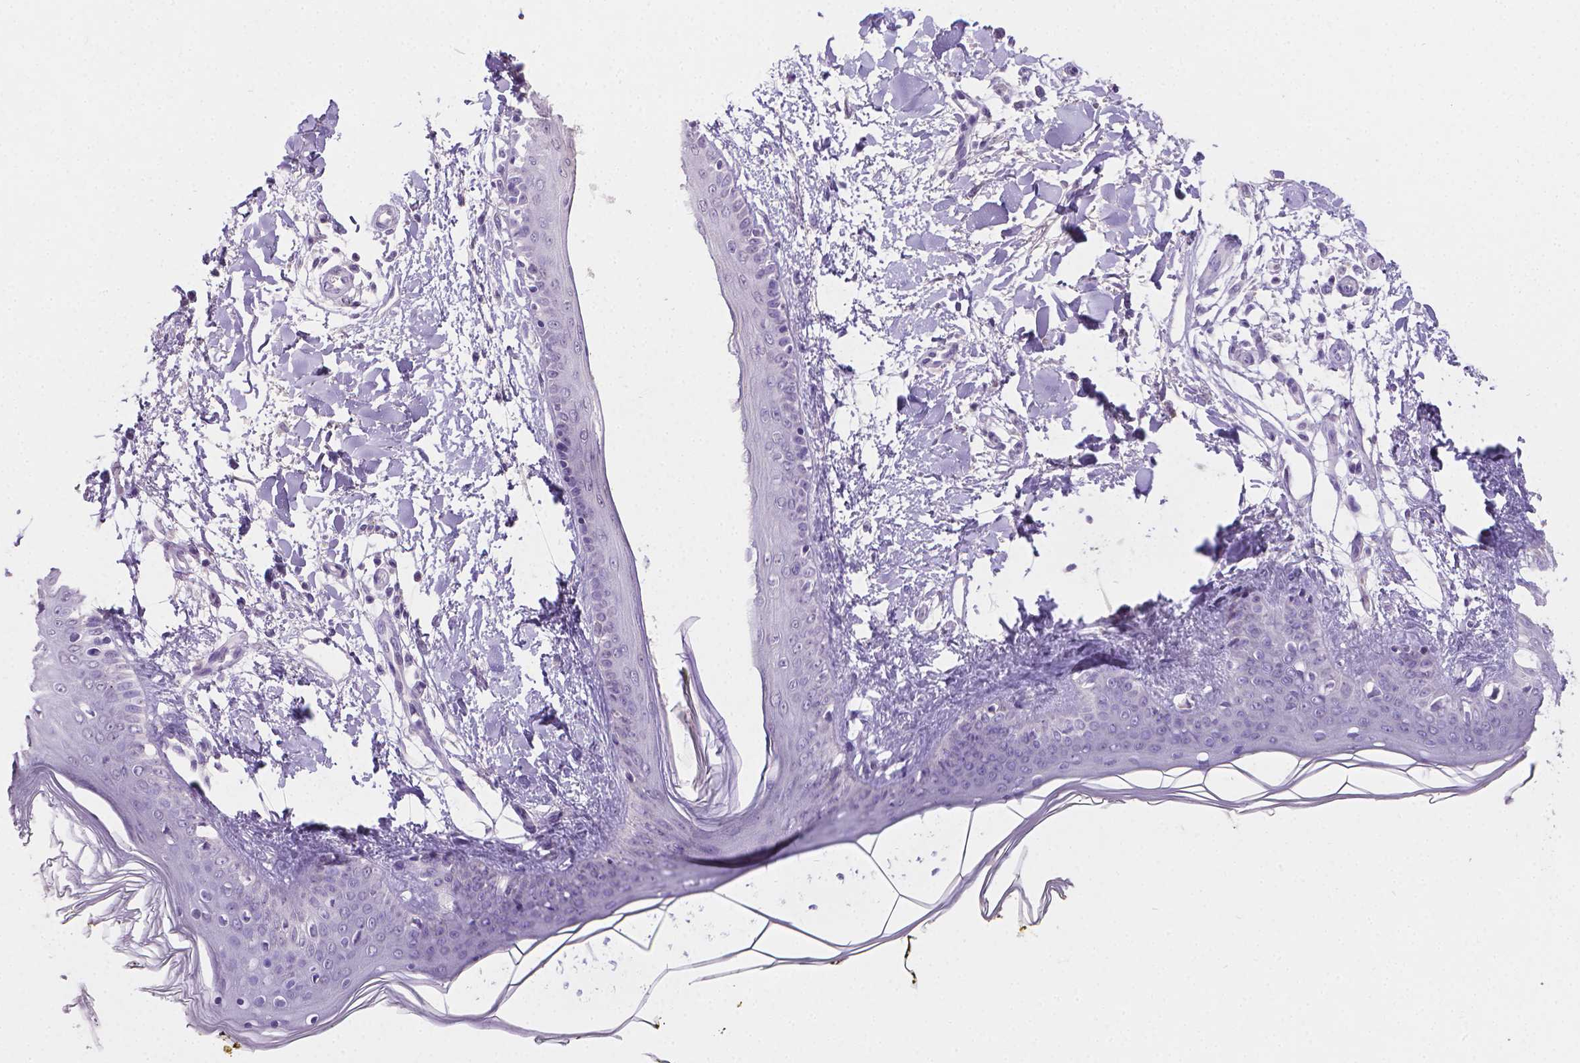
{"staining": {"intensity": "negative", "quantity": "none", "location": "none"}, "tissue": "skin", "cell_type": "Fibroblasts", "image_type": "normal", "snomed": [{"axis": "morphology", "description": "Normal tissue, NOS"}, {"axis": "topography", "description": "Skin"}], "caption": "Skin stained for a protein using immunohistochemistry reveals no positivity fibroblasts.", "gene": "TNNI2", "patient": {"sex": "female", "age": 34}}